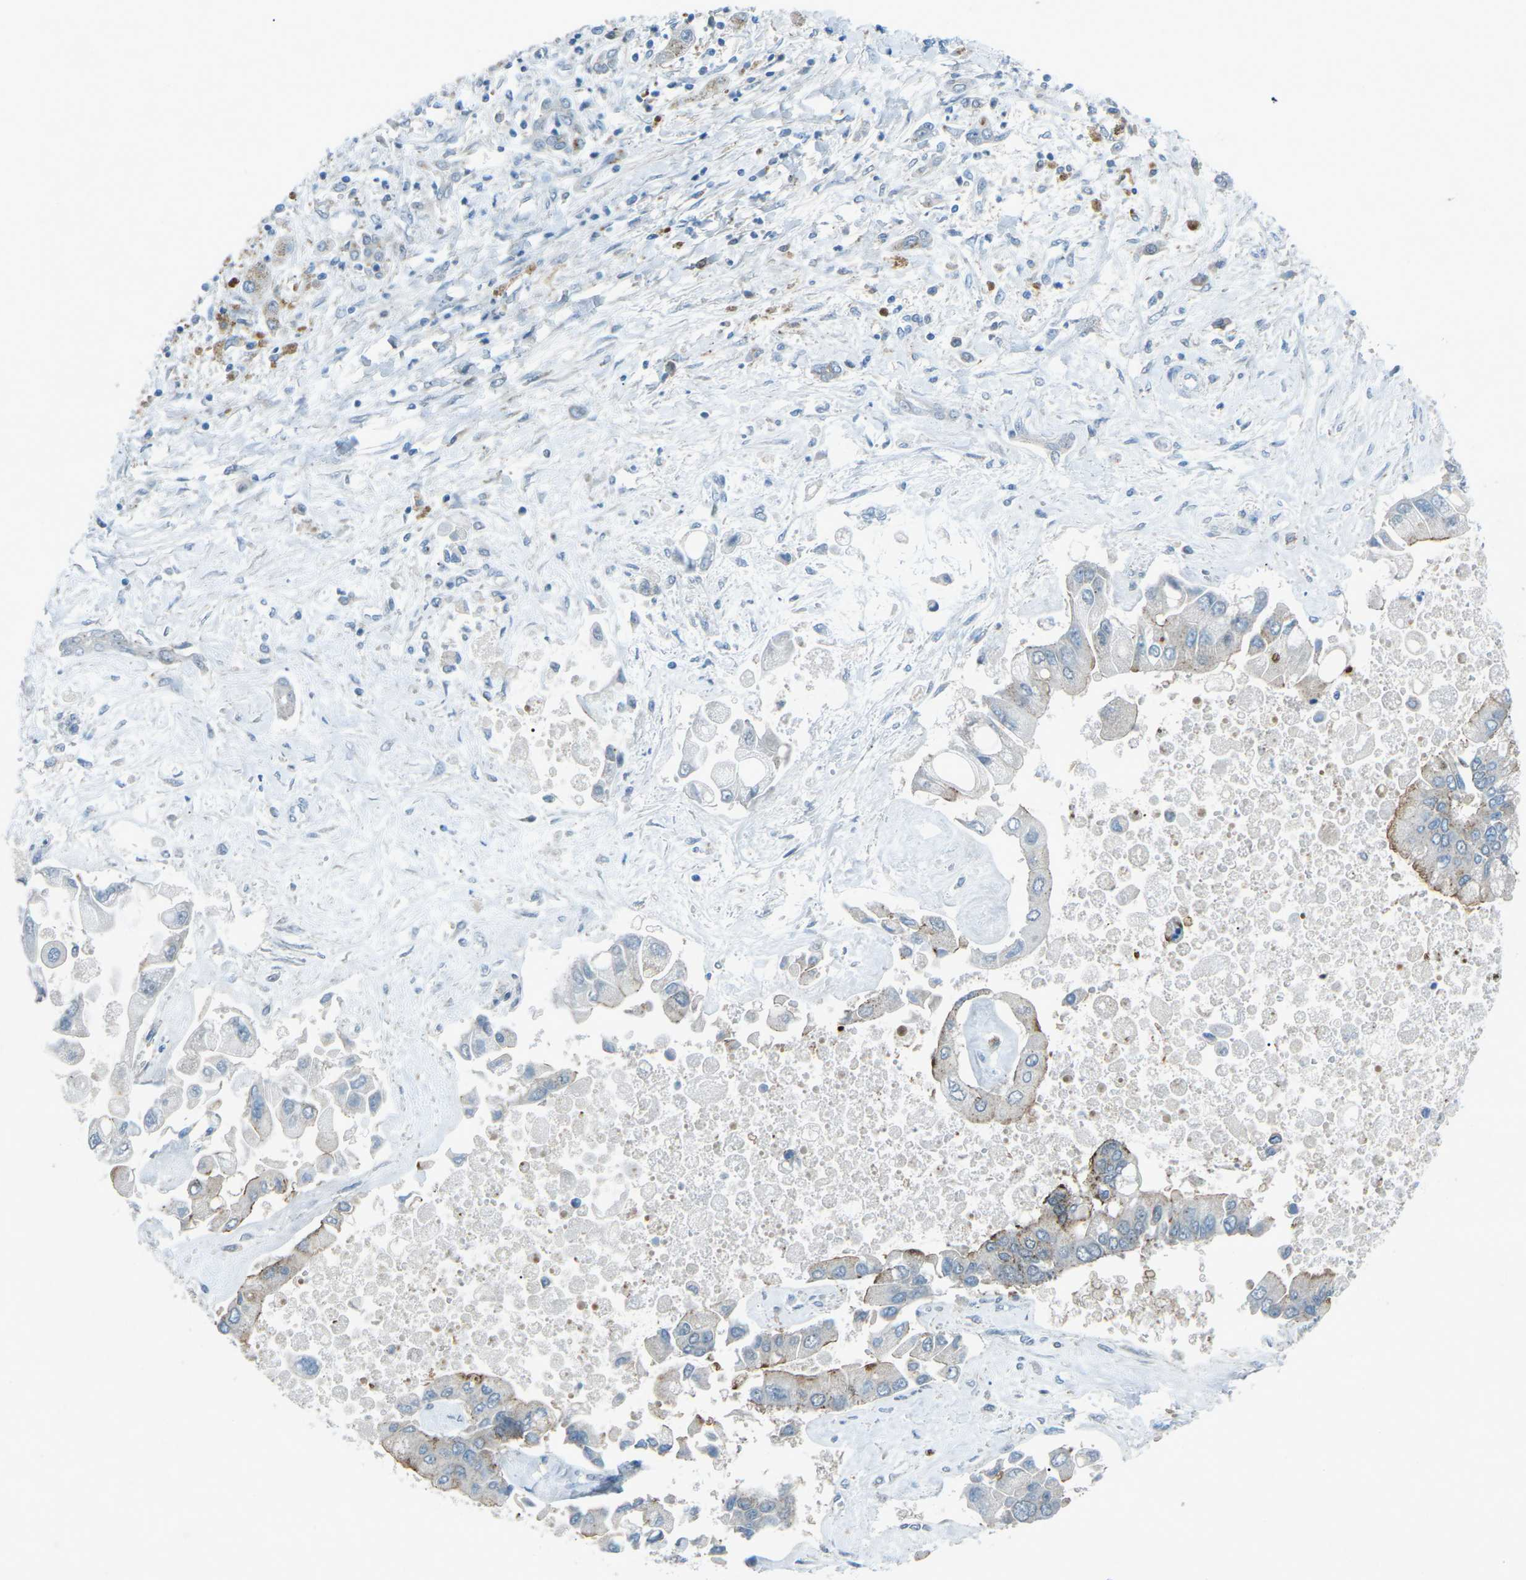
{"staining": {"intensity": "moderate", "quantity": "<25%", "location": "cytoplasmic/membranous"}, "tissue": "liver cancer", "cell_type": "Tumor cells", "image_type": "cancer", "snomed": [{"axis": "morphology", "description": "Cholangiocarcinoma"}, {"axis": "topography", "description": "Liver"}], "caption": "Liver cancer (cholangiocarcinoma) stained with immunohistochemistry exhibits moderate cytoplasmic/membranous expression in approximately <25% of tumor cells.", "gene": "PRKCA", "patient": {"sex": "male", "age": 50}}